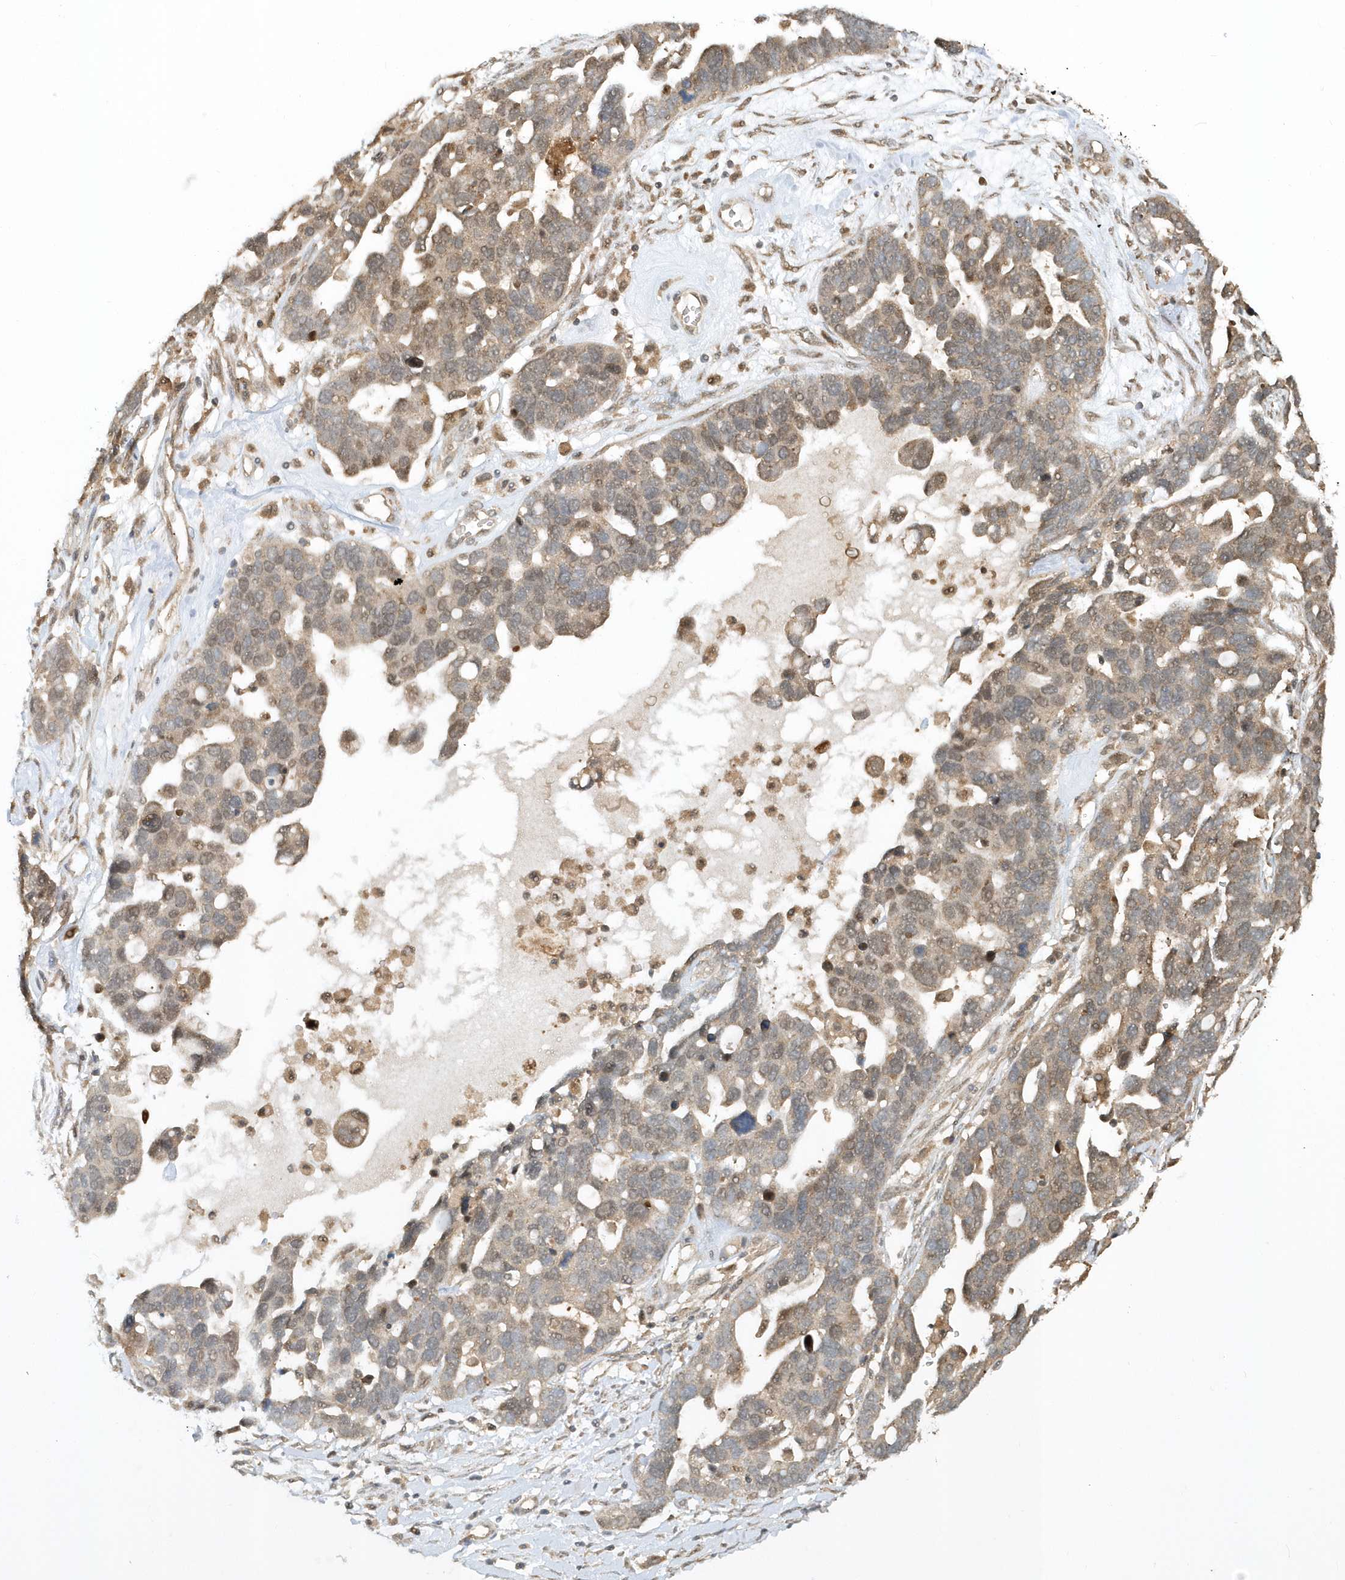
{"staining": {"intensity": "moderate", "quantity": ">75%", "location": "cytoplasmic/membranous,nuclear"}, "tissue": "ovarian cancer", "cell_type": "Tumor cells", "image_type": "cancer", "snomed": [{"axis": "morphology", "description": "Cystadenocarcinoma, serous, NOS"}, {"axis": "topography", "description": "Ovary"}], "caption": "Immunohistochemical staining of human serous cystadenocarcinoma (ovarian) exhibits medium levels of moderate cytoplasmic/membranous and nuclear staining in approximately >75% of tumor cells.", "gene": "PSMD6", "patient": {"sex": "female", "age": 54}}